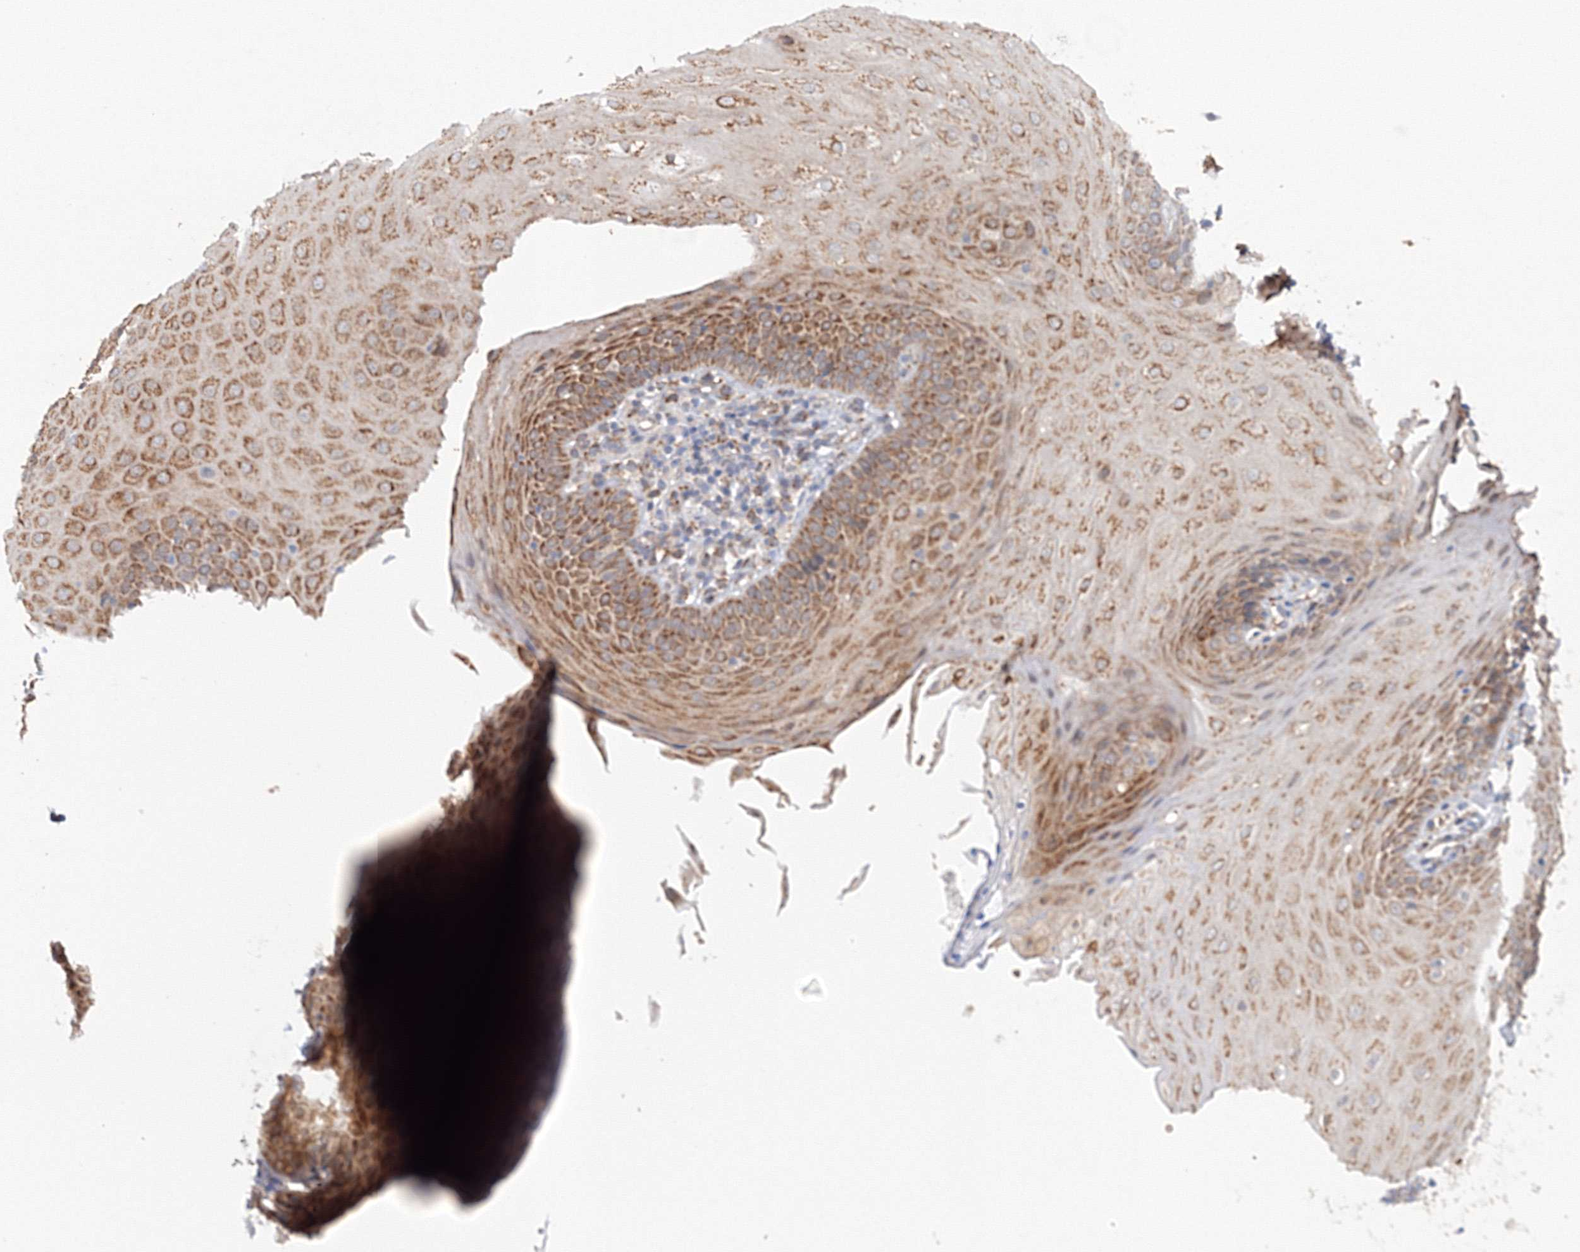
{"staining": {"intensity": "strong", "quantity": ">75%", "location": "cytoplasmic/membranous"}, "tissue": "oral mucosa", "cell_type": "Squamous epithelial cells", "image_type": "normal", "snomed": [{"axis": "morphology", "description": "Normal tissue, NOS"}, {"axis": "topography", "description": "Oral tissue"}], "caption": "A brown stain highlights strong cytoplasmic/membranous expression of a protein in squamous epithelial cells of benign human oral mucosa. (DAB IHC, brown staining for protein, blue staining for nuclei).", "gene": "DIS3L2", "patient": {"sex": "female", "age": 68}}